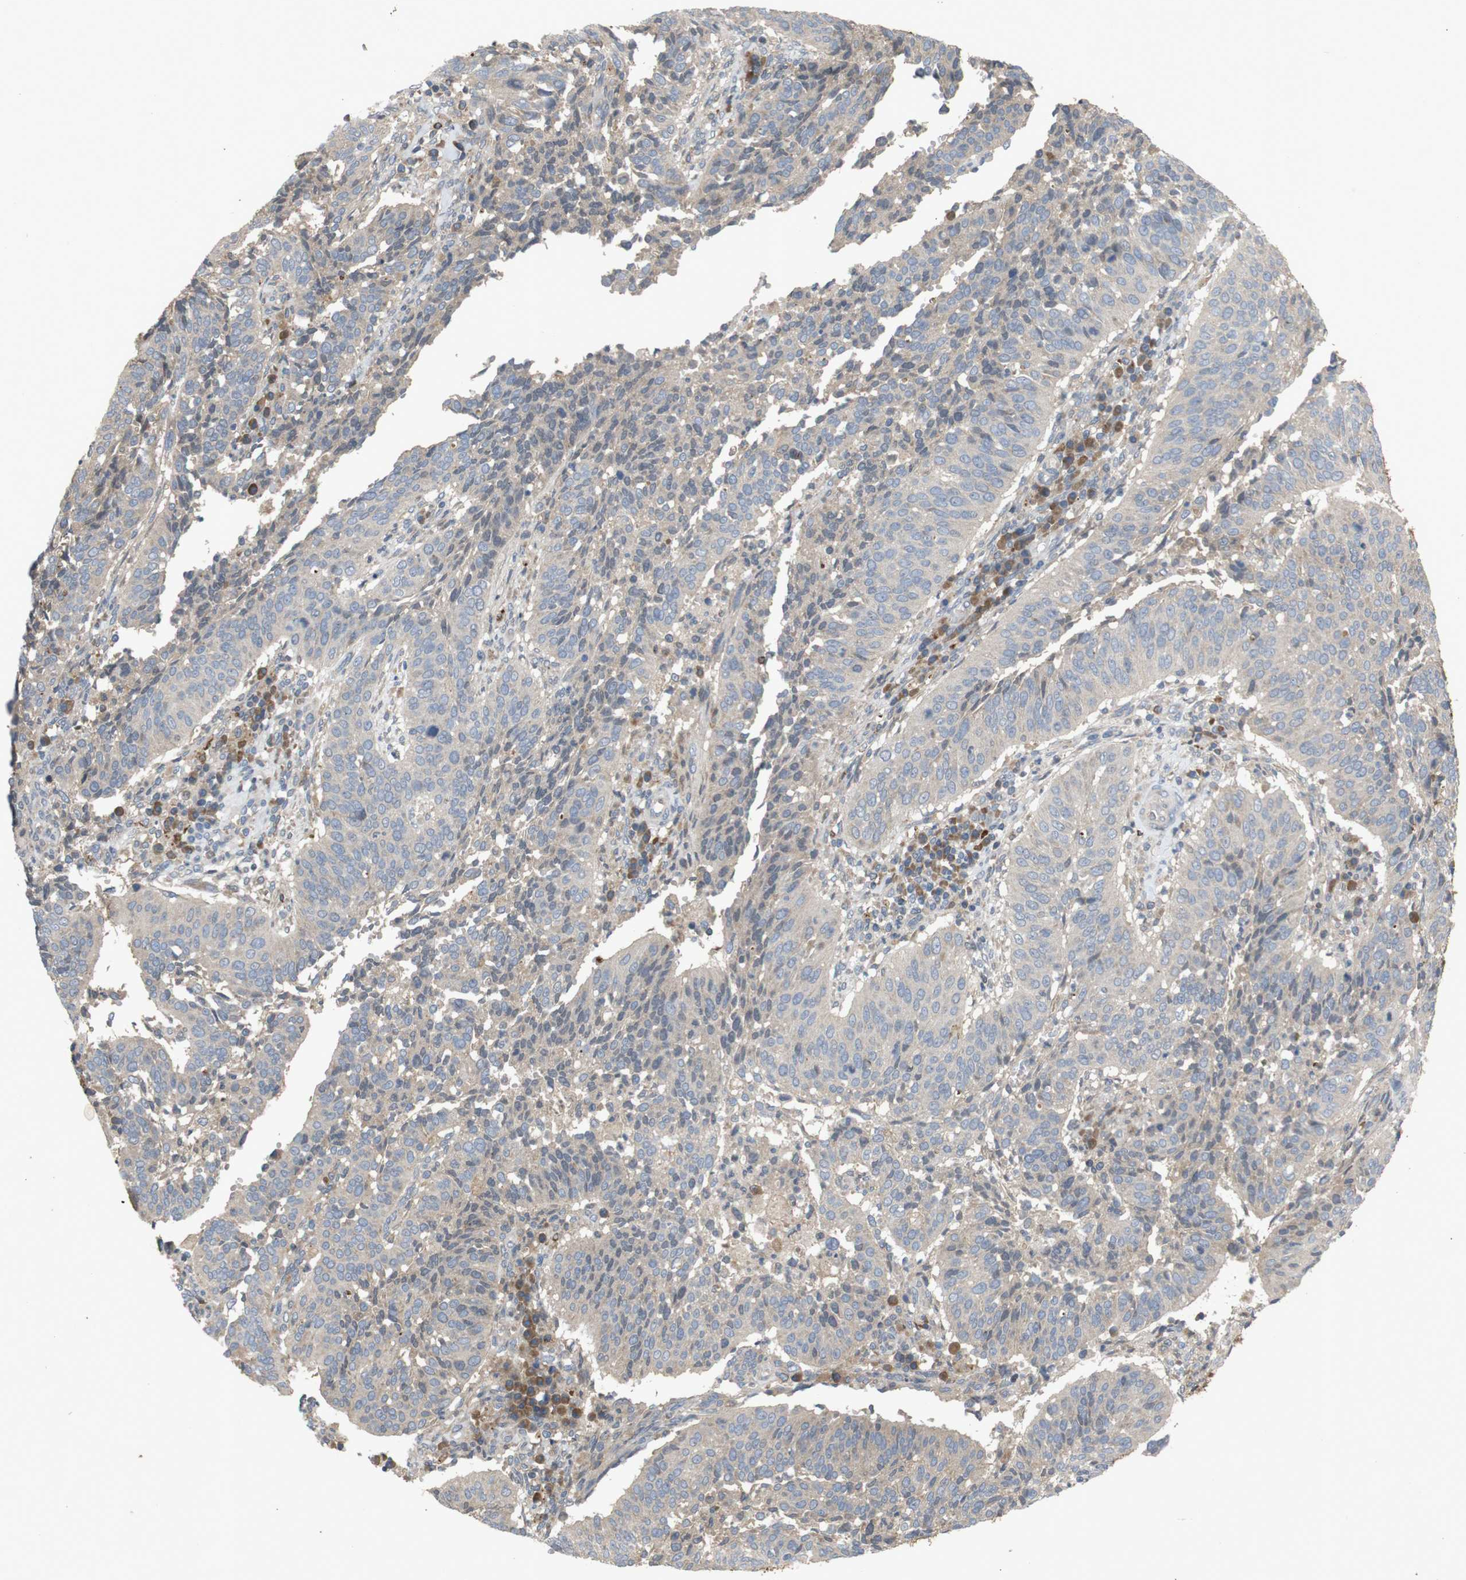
{"staining": {"intensity": "negative", "quantity": "none", "location": "none"}, "tissue": "cervical cancer", "cell_type": "Tumor cells", "image_type": "cancer", "snomed": [{"axis": "morphology", "description": "Normal tissue, NOS"}, {"axis": "morphology", "description": "Squamous cell carcinoma, NOS"}, {"axis": "topography", "description": "Cervix"}], "caption": "This photomicrograph is of cervical squamous cell carcinoma stained with immunohistochemistry (IHC) to label a protein in brown with the nuclei are counter-stained blue. There is no staining in tumor cells.", "gene": "PTPN1", "patient": {"sex": "female", "age": 39}}